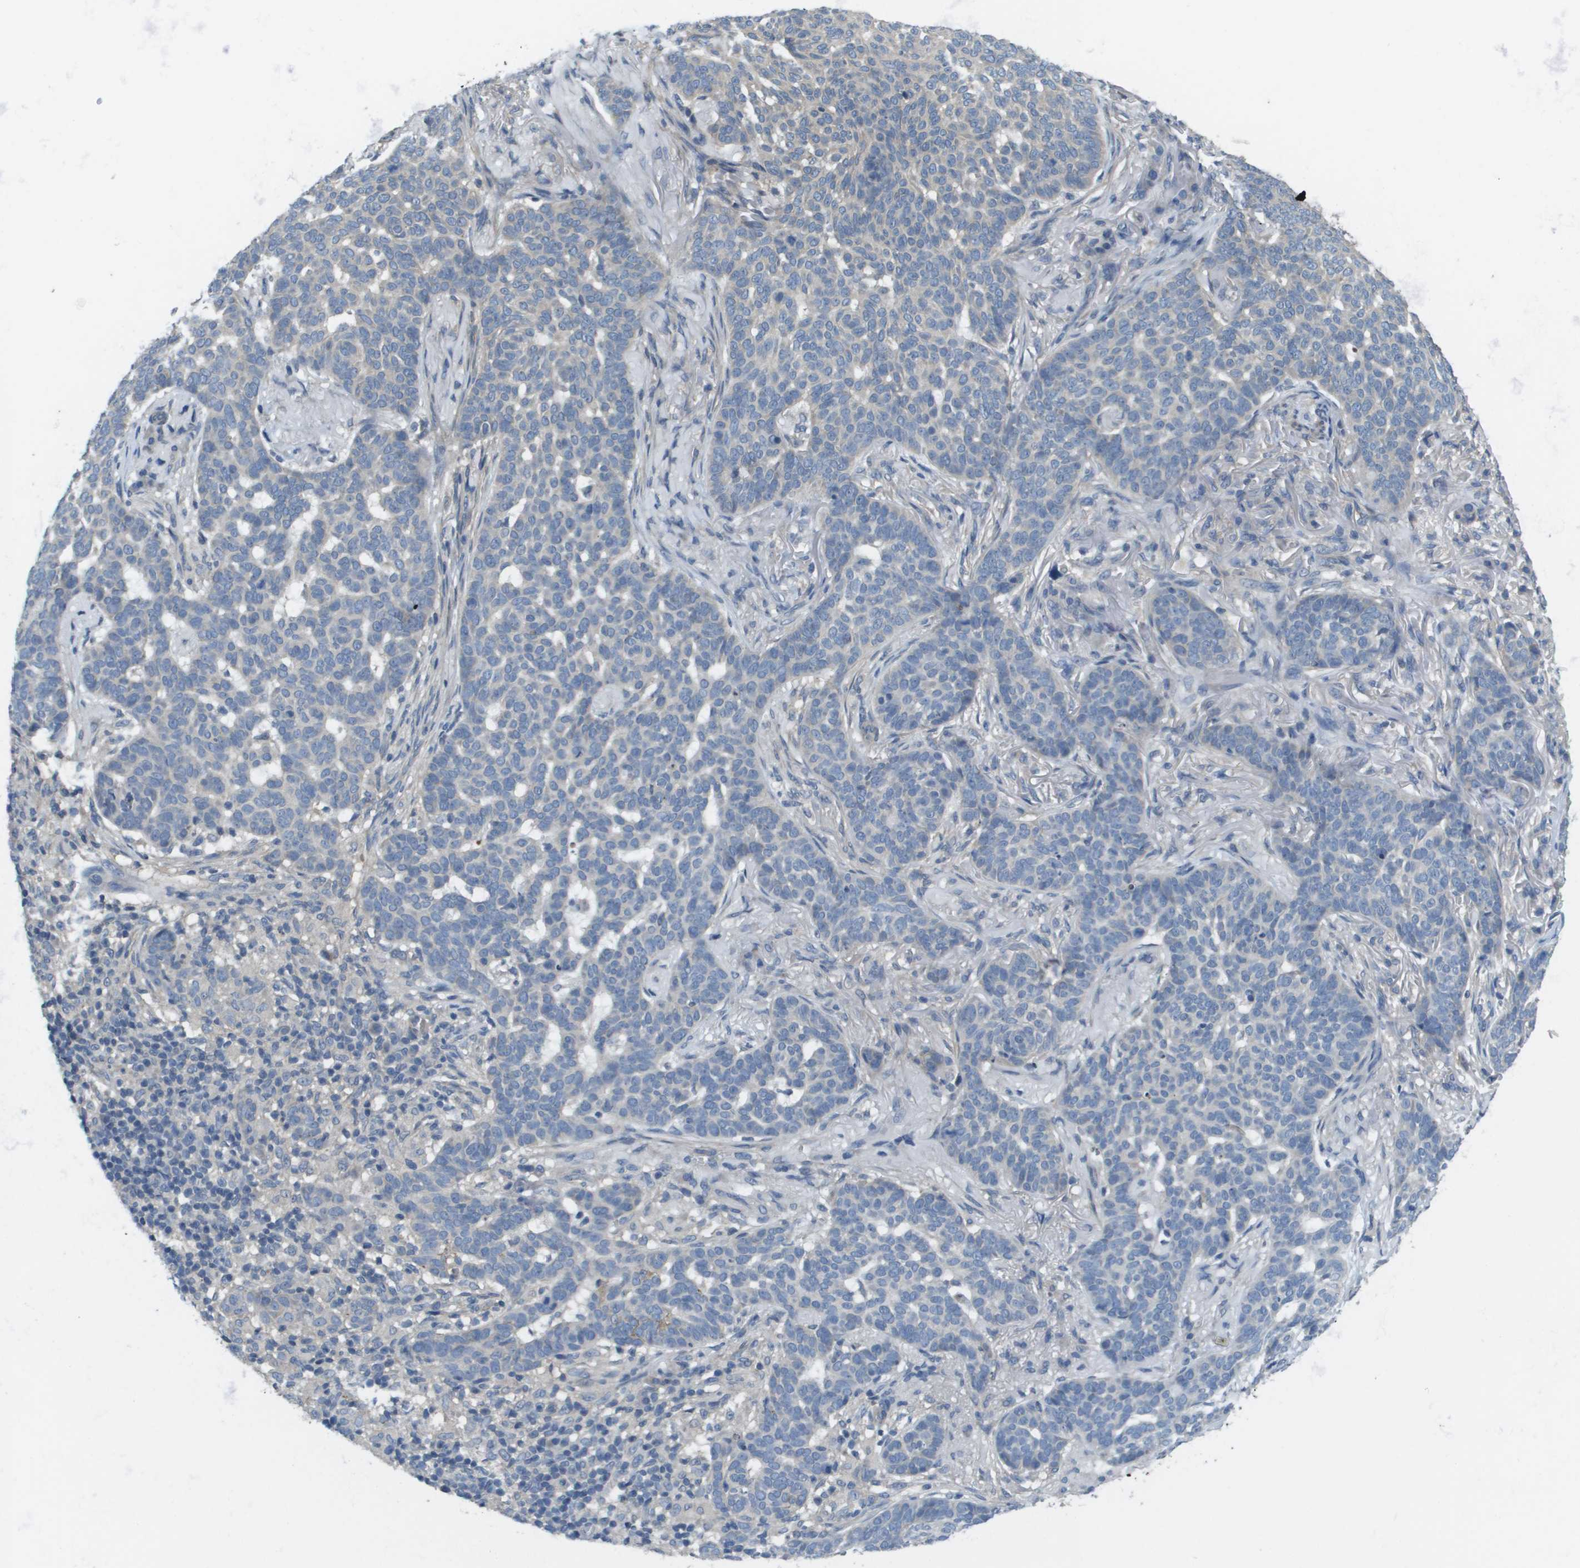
{"staining": {"intensity": "negative", "quantity": "none", "location": "none"}, "tissue": "skin cancer", "cell_type": "Tumor cells", "image_type": "cancer", "snomed": [{"axis": "morphology", "description": "Basal cell carcinoma"}, {"axis": "topography", "description": "Skin"}], "caption": "DAB immunohistochemical staining of human basal cell carcinoma (skin) exhibits no significant positivity in tumor cells. (Stains: DAB immunohistochemistry (IHC) with hematoxylin counter stain, Microscopy: brightfield microscopy at high magnification).", "gene": "KRT23", "patient": {"sex": "male", "age": 85}}